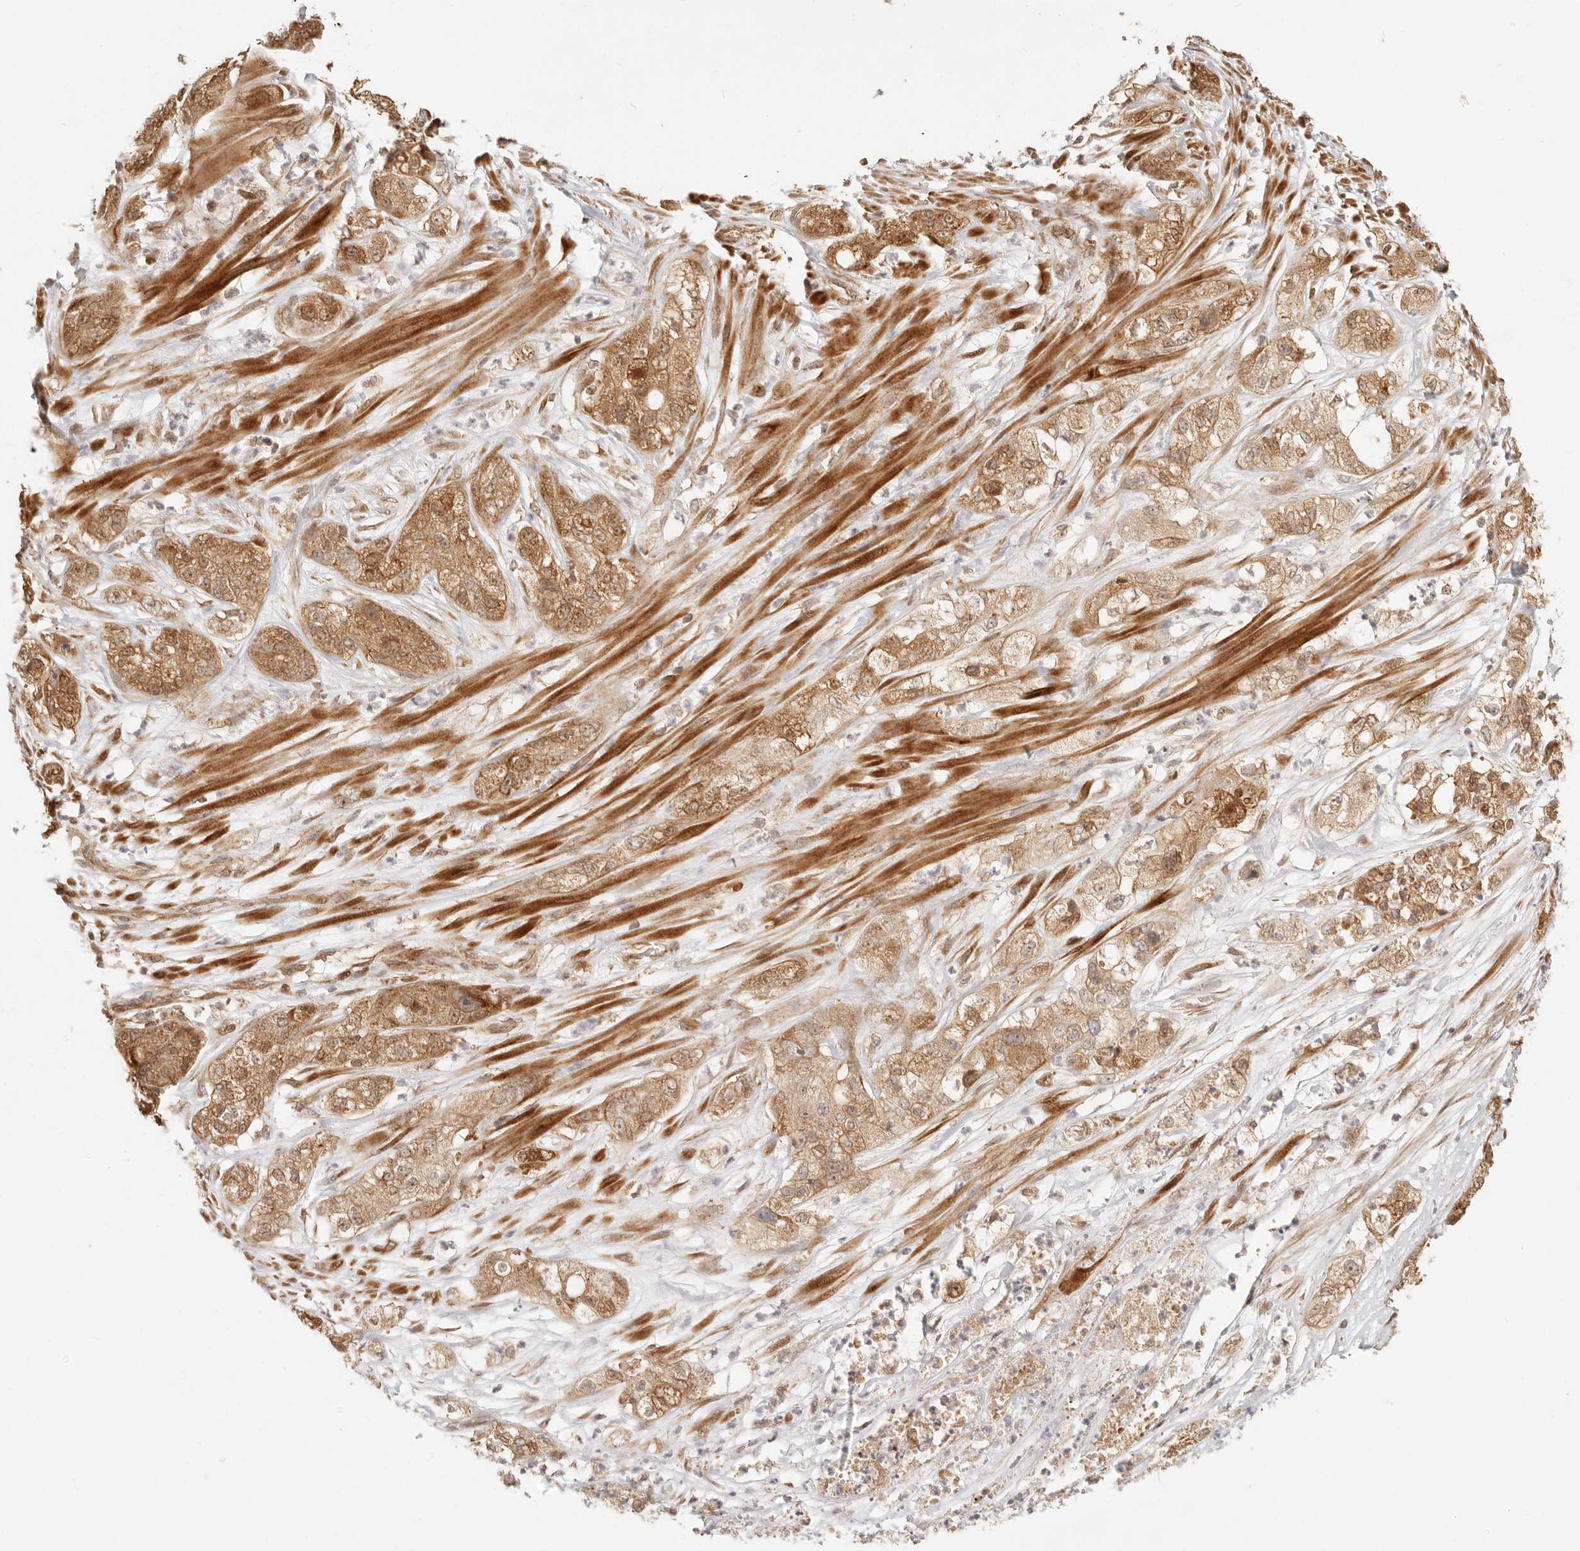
{"staining": {"intensity": "moderate", "quantity": ">75%", "location": "cytoplasmic/membranous"}, "tissue": "pancreatic cancer", "cell_type": "Tumor cells", "image_type": "cancer", "snomed": [{"axis": "morphology", "description": "Adenocarcinoma, NOS"}, {"axis": "topography", "description": "Pancreas"}], "caption": "An IHC photomicrograph of tumor tissue is shown. Protein staining in brown highlights moderate cytoplasmic/membranous positivity in adenocarcinoma (pancreatic) within tumor cells.", "gene": "TIMM17A", "patient": {"sex": "female", "age": 78}}